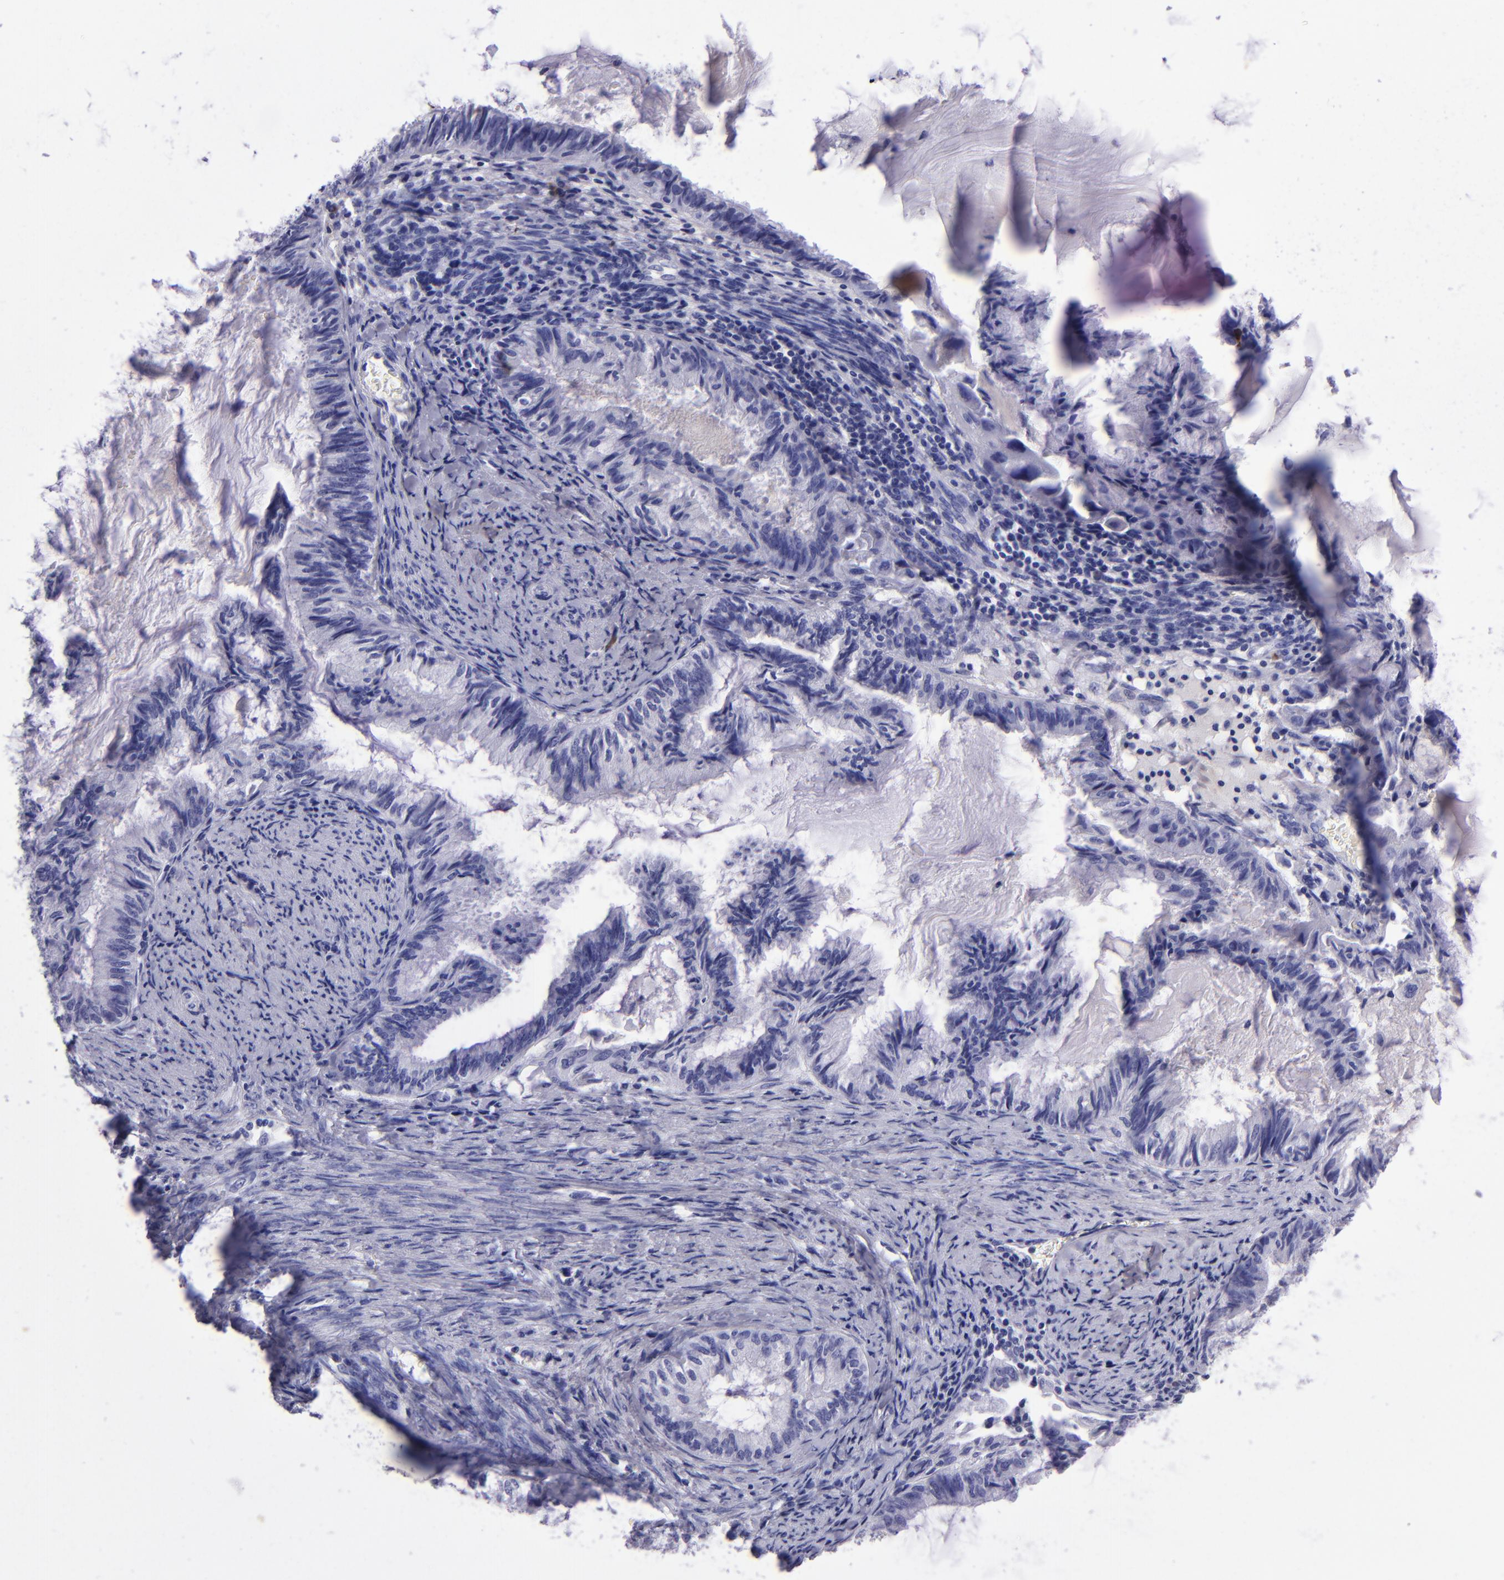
{"staining": {"intensity": "negative", "quantity": "none", "location": "none"}, "tissue": "endometrial cancer", "cell_type": "Tumor cells", "image_type": "cancer", "snomed": [{"axis": "morphology", "description": "Adenocarcinoma, NOS"}, {"axis": "topography", "description": "Endometrium"}], "caption": "Tumor cells are negative for brown protein staining in adenocarcinoma (endometrial). (Immunohistochemistry (ihc), brightfield microscopy, high magnification).", "gene": "TYRP1", "patient": {"sex": "female", "age": 86}}